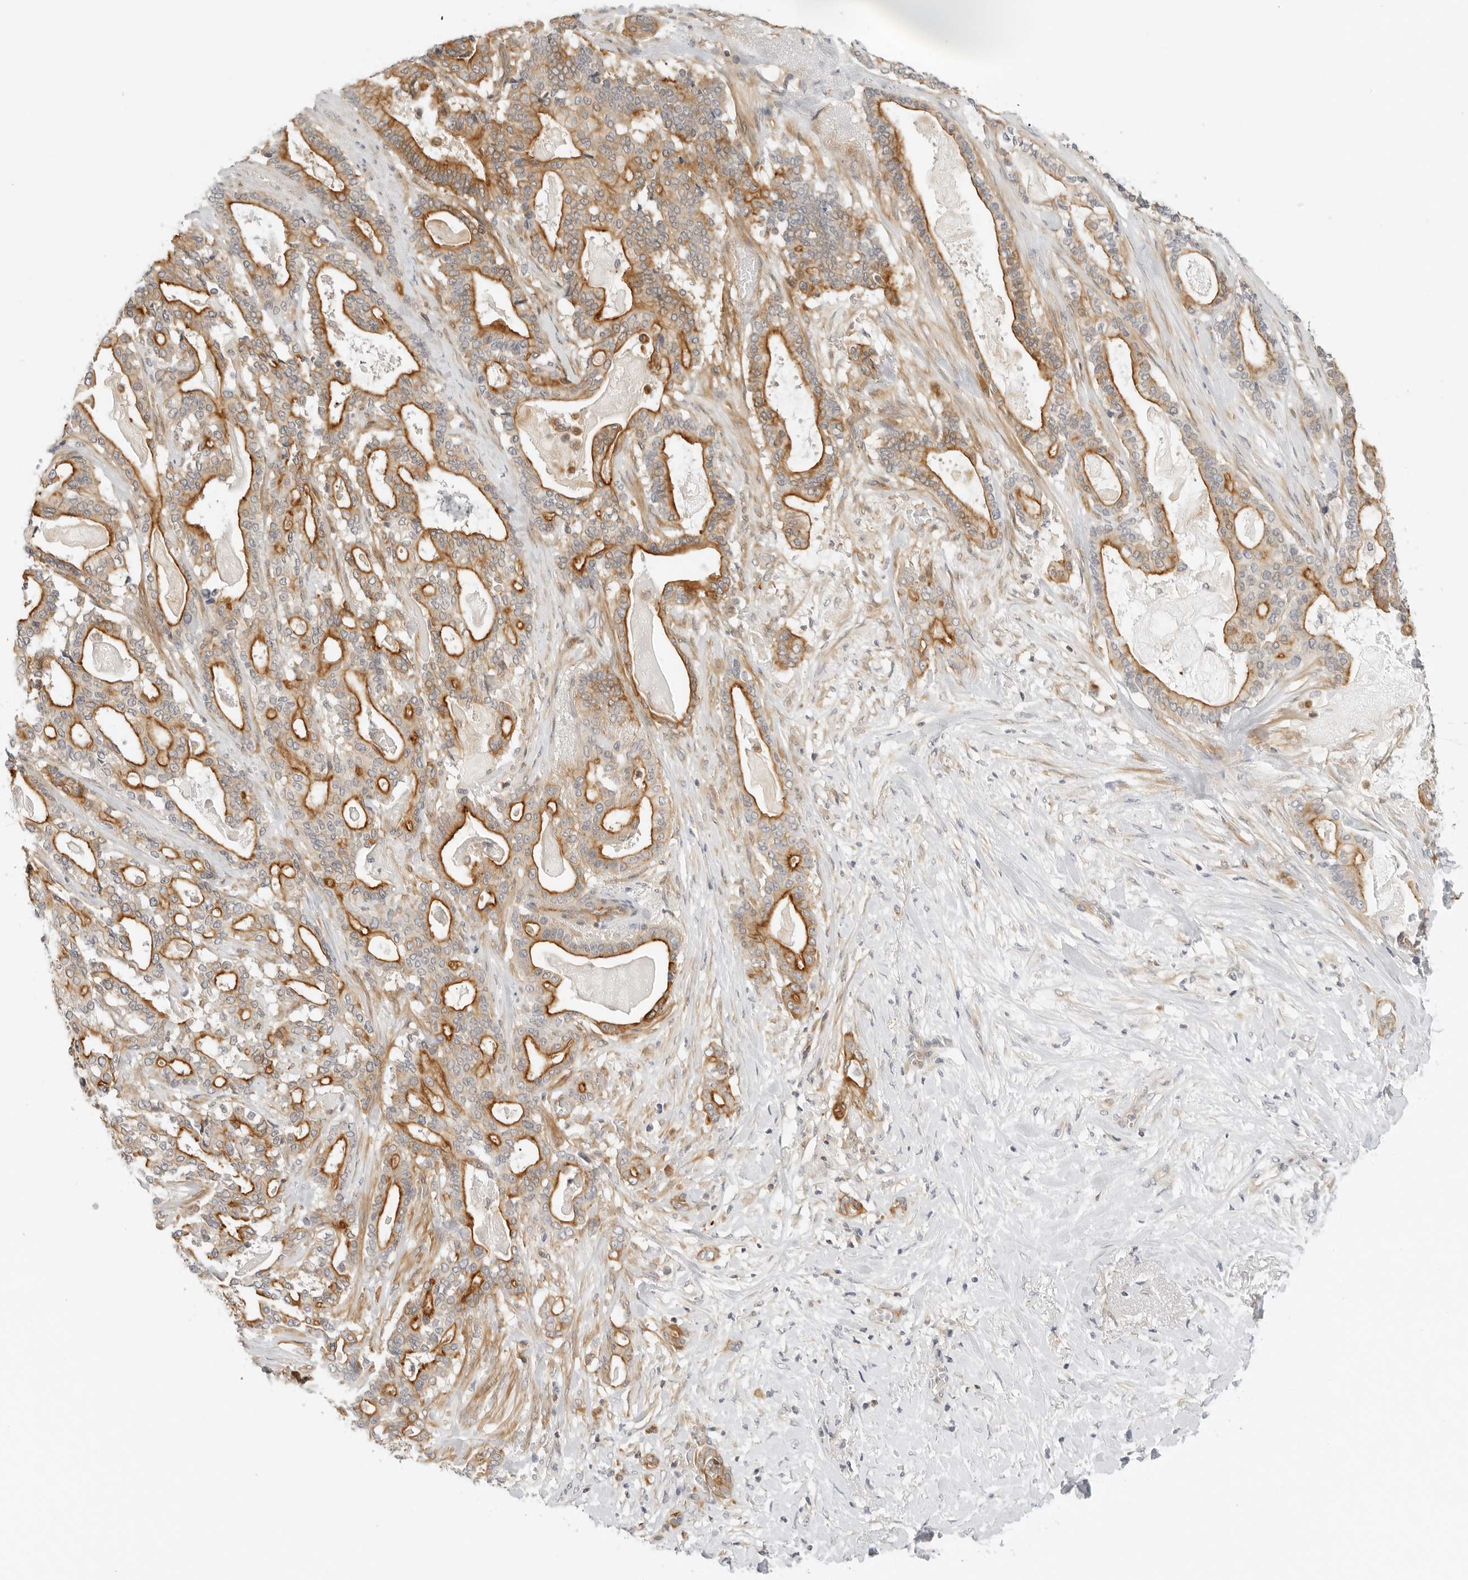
{"staining": {"intensity": "strong", "quantity": "25%-75%", "location": "cytoplasmic/membranous"}, "tissue": "pancreatic cancer", "cell_type": "Tumor cells", "image_type": "cancer", "snomed": [{"axis": "morphology", "description": "Adenocarcinoma, NOS"}, {"axis": "topography", "description": "Pancreas"}], "caption": "Immunohistochemistry image of adenocarcinoma (pancreatic) stained for a protein (brown), which demonstrates high levels of strong cytoplasmic/membranous positivity in about 25%-75% of tumor cells.", "gene": "OSCP1", "patient": {"sex": "male", "age": 63}}